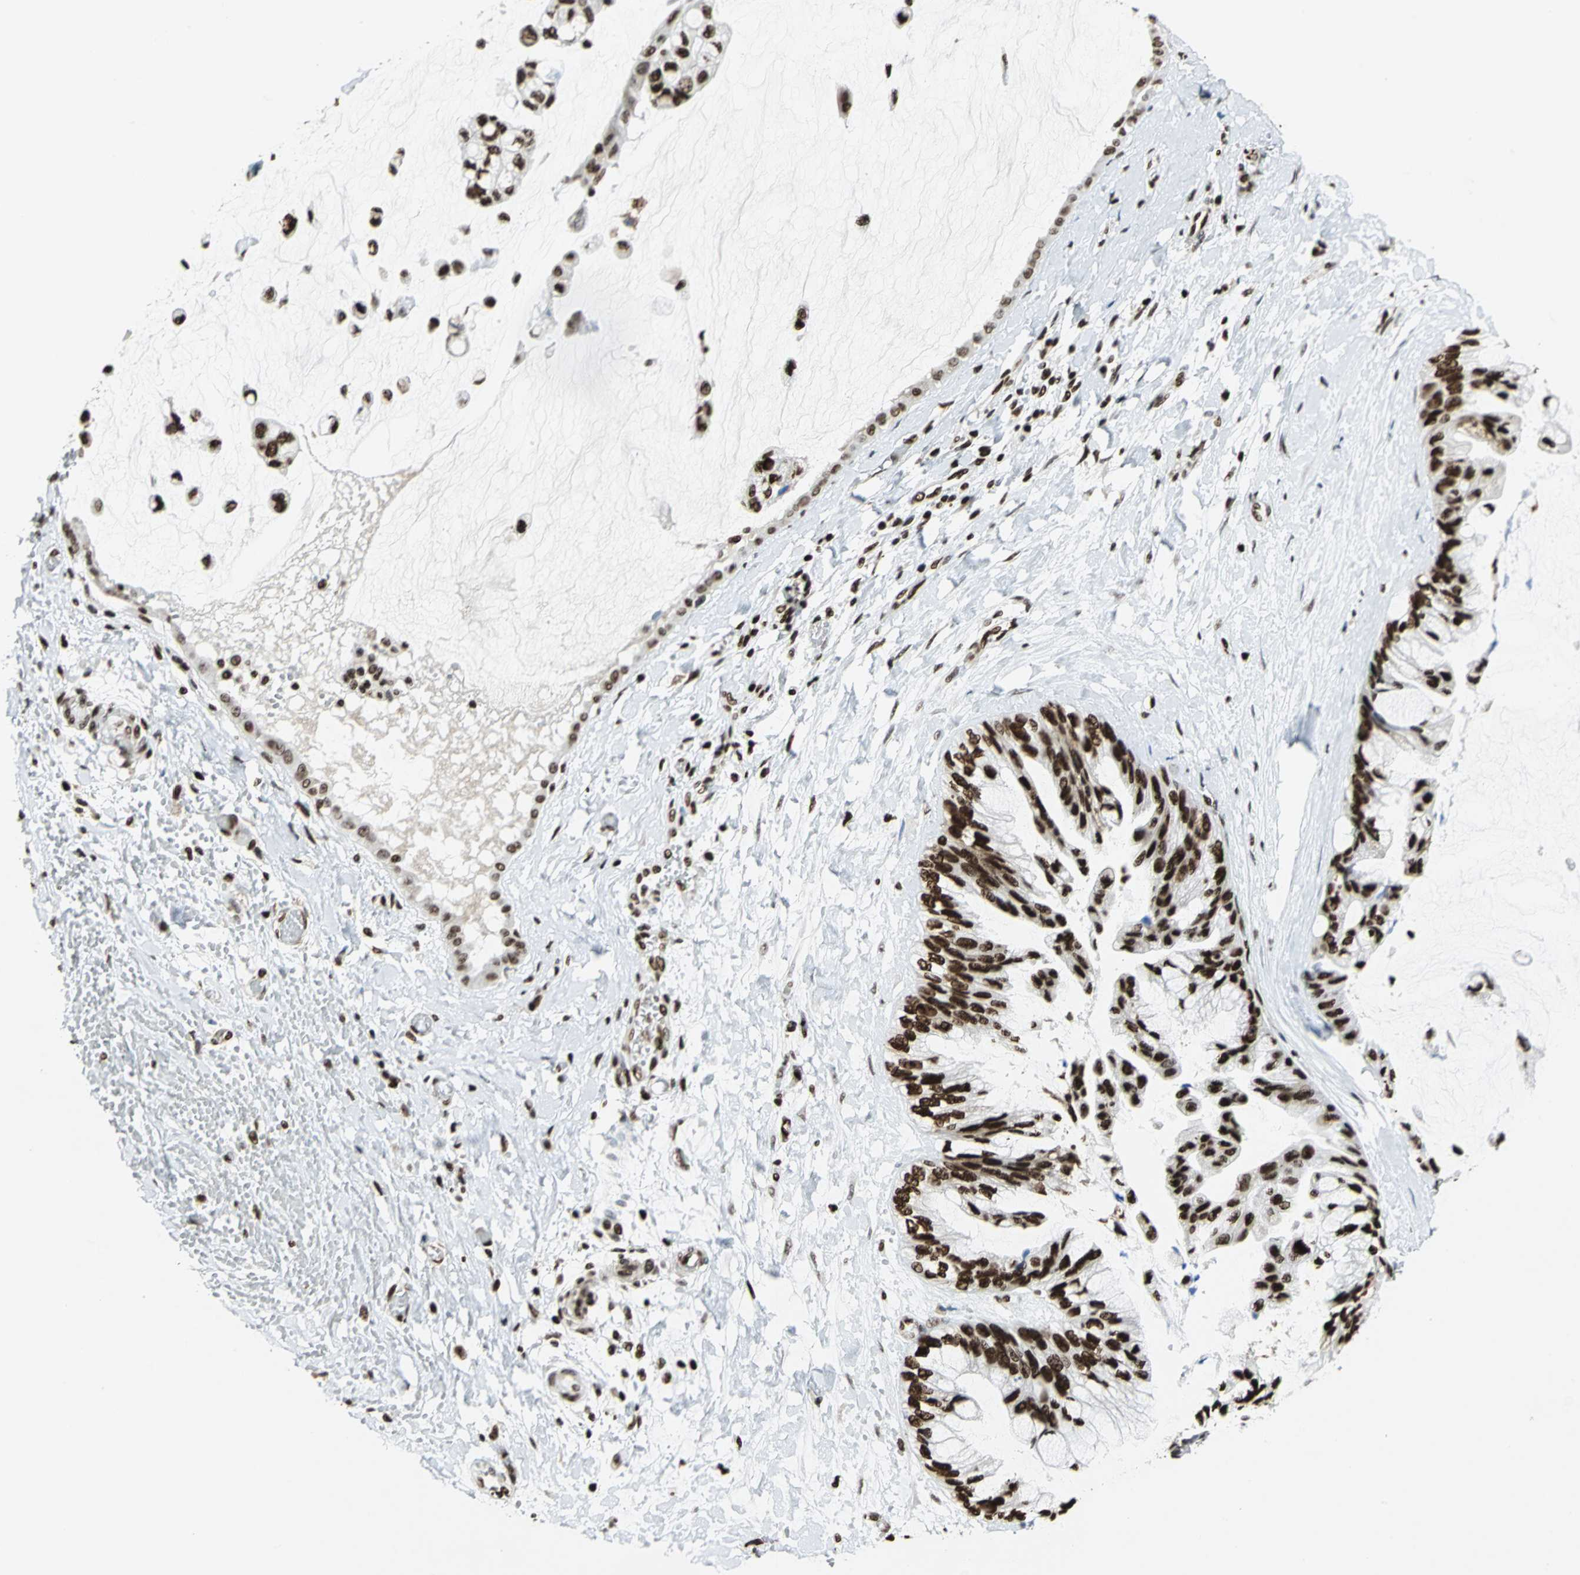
{"staining": {"intensity": "strong", "quantity": ">75%", "location": "nuclear"}, "tissue": "ovarian cancer", "cell_type": "Tumor cells", "image_type": "cancer", "snomed": [{"axis": "morphology", "description": "Cystadenocarcinoma, mucinous, NOS"}, {"axis": "topography", "description": "Ovary"}], "caption": "Strong nuclear protein staining is appreciated in about >75% of tumor cells in ovarian cancer (mucinous cystadenocarcinoma).", "gene": "HMGB1", "patient": {"sex": "female", "age": 39}}